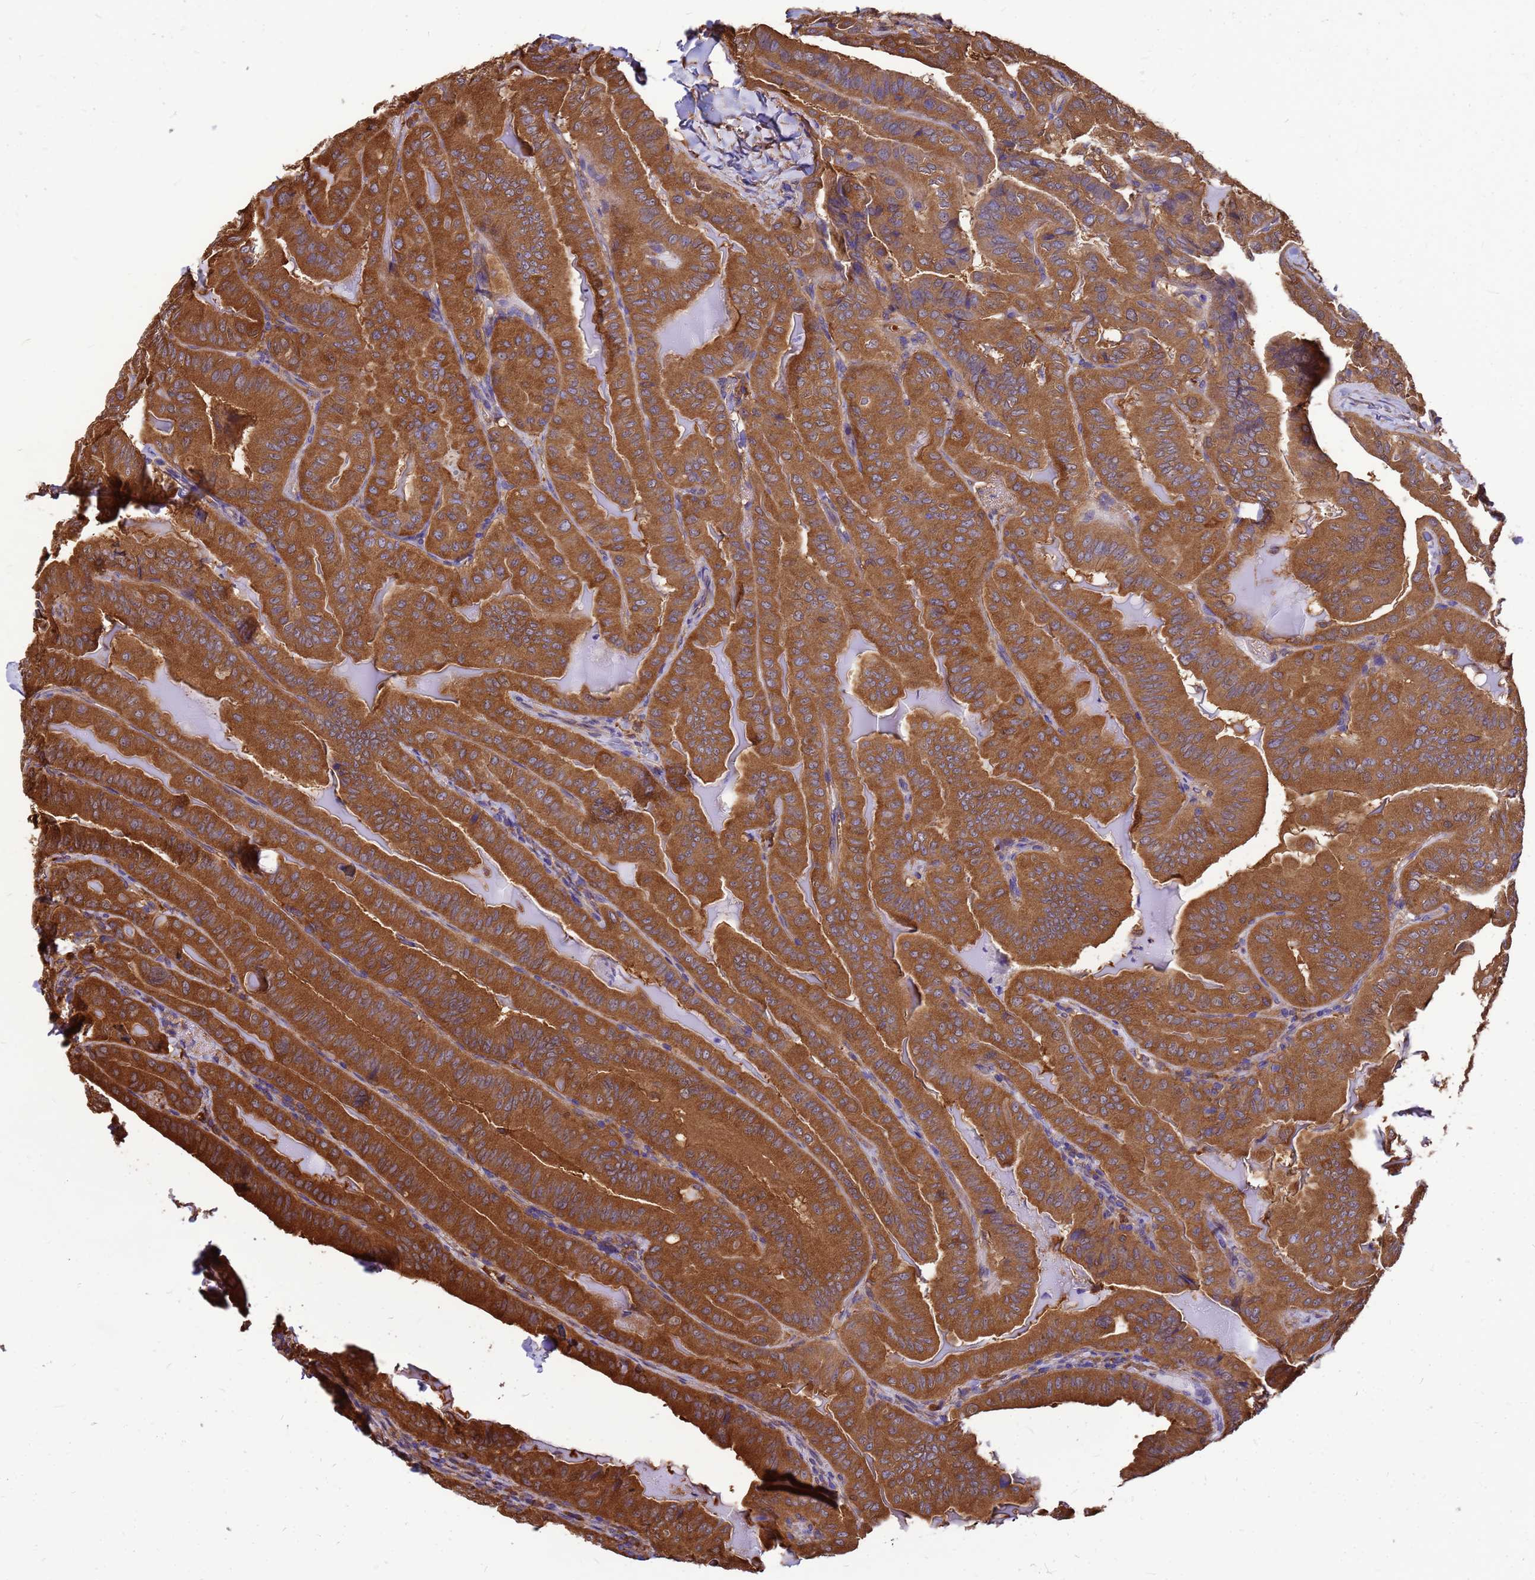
{"staining": {"intensity": "strong", "quantity": ">75%", "location": "cytoplasmic/membranous"}, "tissue": "thyroid cancer", "cell_type": "Tumor cells", "image_type": "cancer", "snomed": [{"axis": "morphology", "description": "Papillary adenocarcinoma, NOS"}, {"axis": "topography", "description": "Thyroid gland"}], "caption": "Thyroid papillary adenocarcinoma tissue displays strong cytoplasmic/membranous expression in about >75% of tumor cells, visualized by immunohistochemistry. The staining was performed using DAB to visualize the protein expression in brown, while the nuclei were stained in blue with hematoxylin (Magnification: 20x).", "gene": "GID4", "patient": {"sex": "female", "age": 68}}